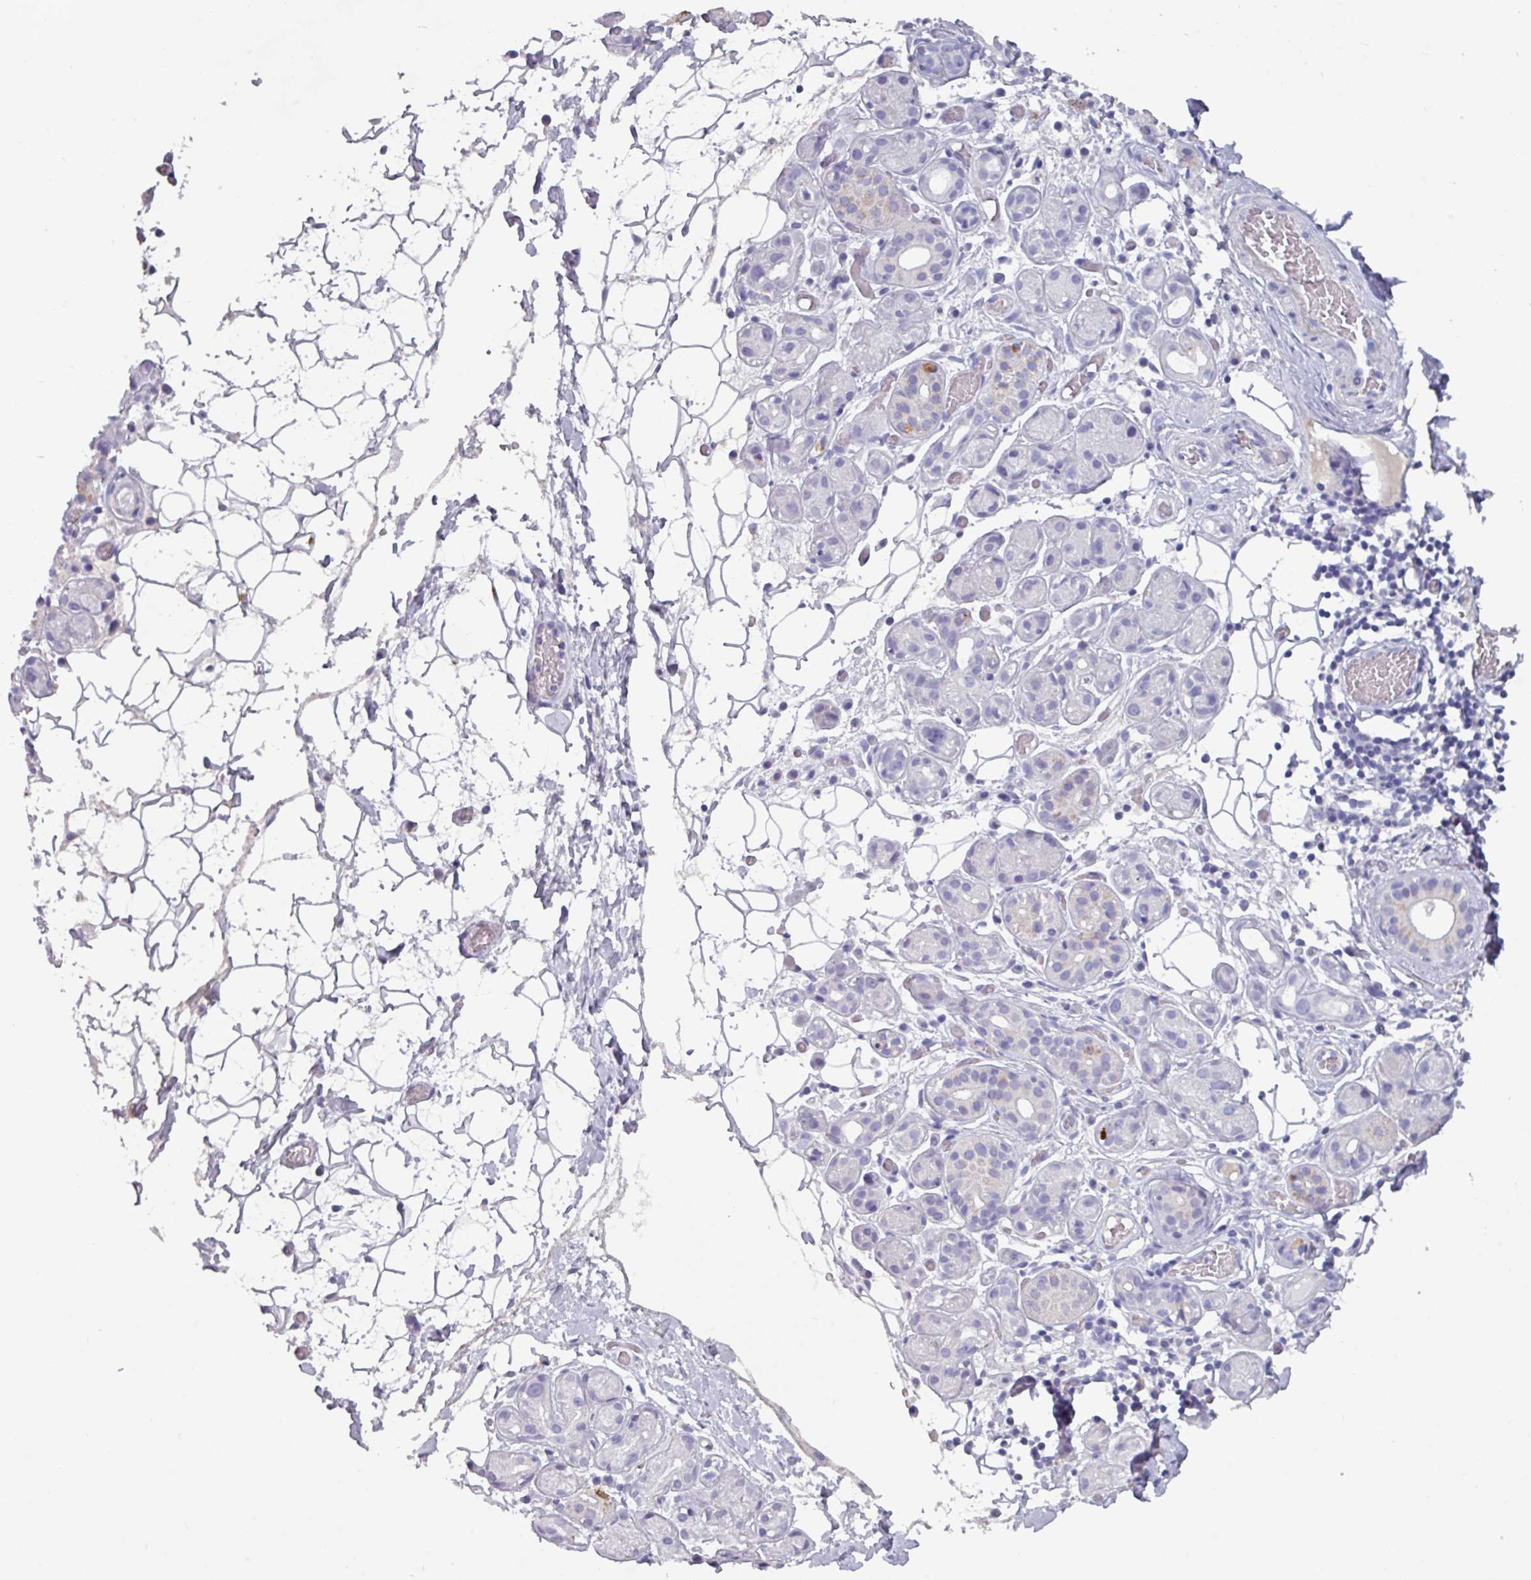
{"staining": {"intensity": "negative", "quantity": "none", "location": "none"}, "tissue": "salivary gland", "cell_type": "Glandular cells", "image_type": "normal", "snomed": [{"axis": "morphology", "description": "Normal tissue, NOS"}, {"axis": "topography", "description": "Salivary gland"}], "caption": "A high-resolution image shows immunohistochemistry (IHC) staining of normal salivary gland, which reveals no significant positivity in glandular cells.", "gene": "OR2T10", "patient": {"sex": "male", "age": 82}}